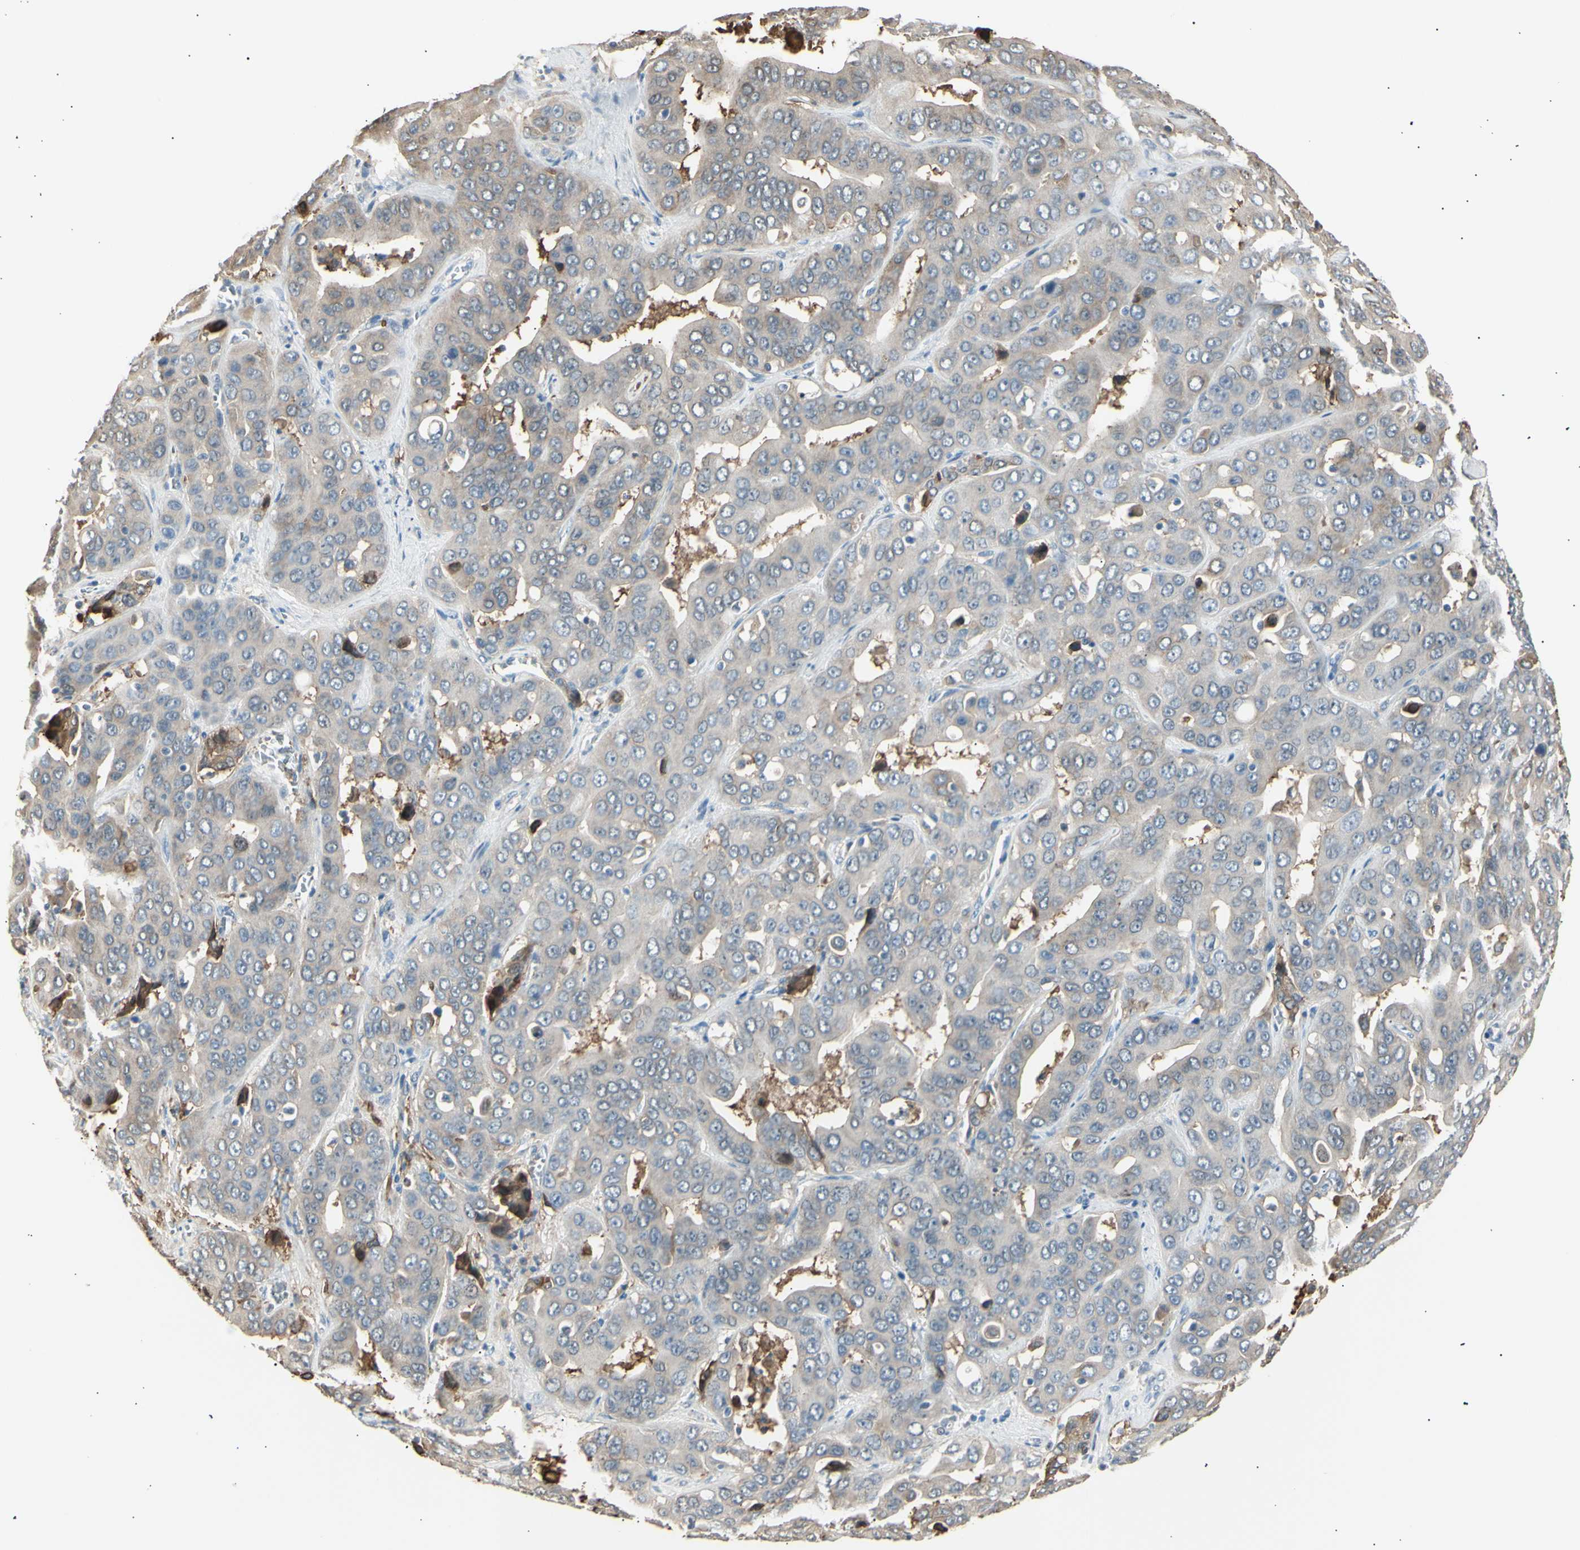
{"staining": {"intensity": "weak", "quantity": ">75%", "location": "cytoplasmic/membranous"}, "tissue": "liver cancer", "cell_type": "Tumor cells", "image_type": "cancer", "snomed": [{"axis": "morphology", "description": "Cholangiocarcinoma"}, {"axis": "topography", "description": "Liver"}], "caption": "Weak cytoplasmic/membranous positivity is appreciated in approximately >75% of tumor cells in liver cholangiocarcinoma.", "gene": "LHPP", "patient": {"sex": "female", "age": 52}}